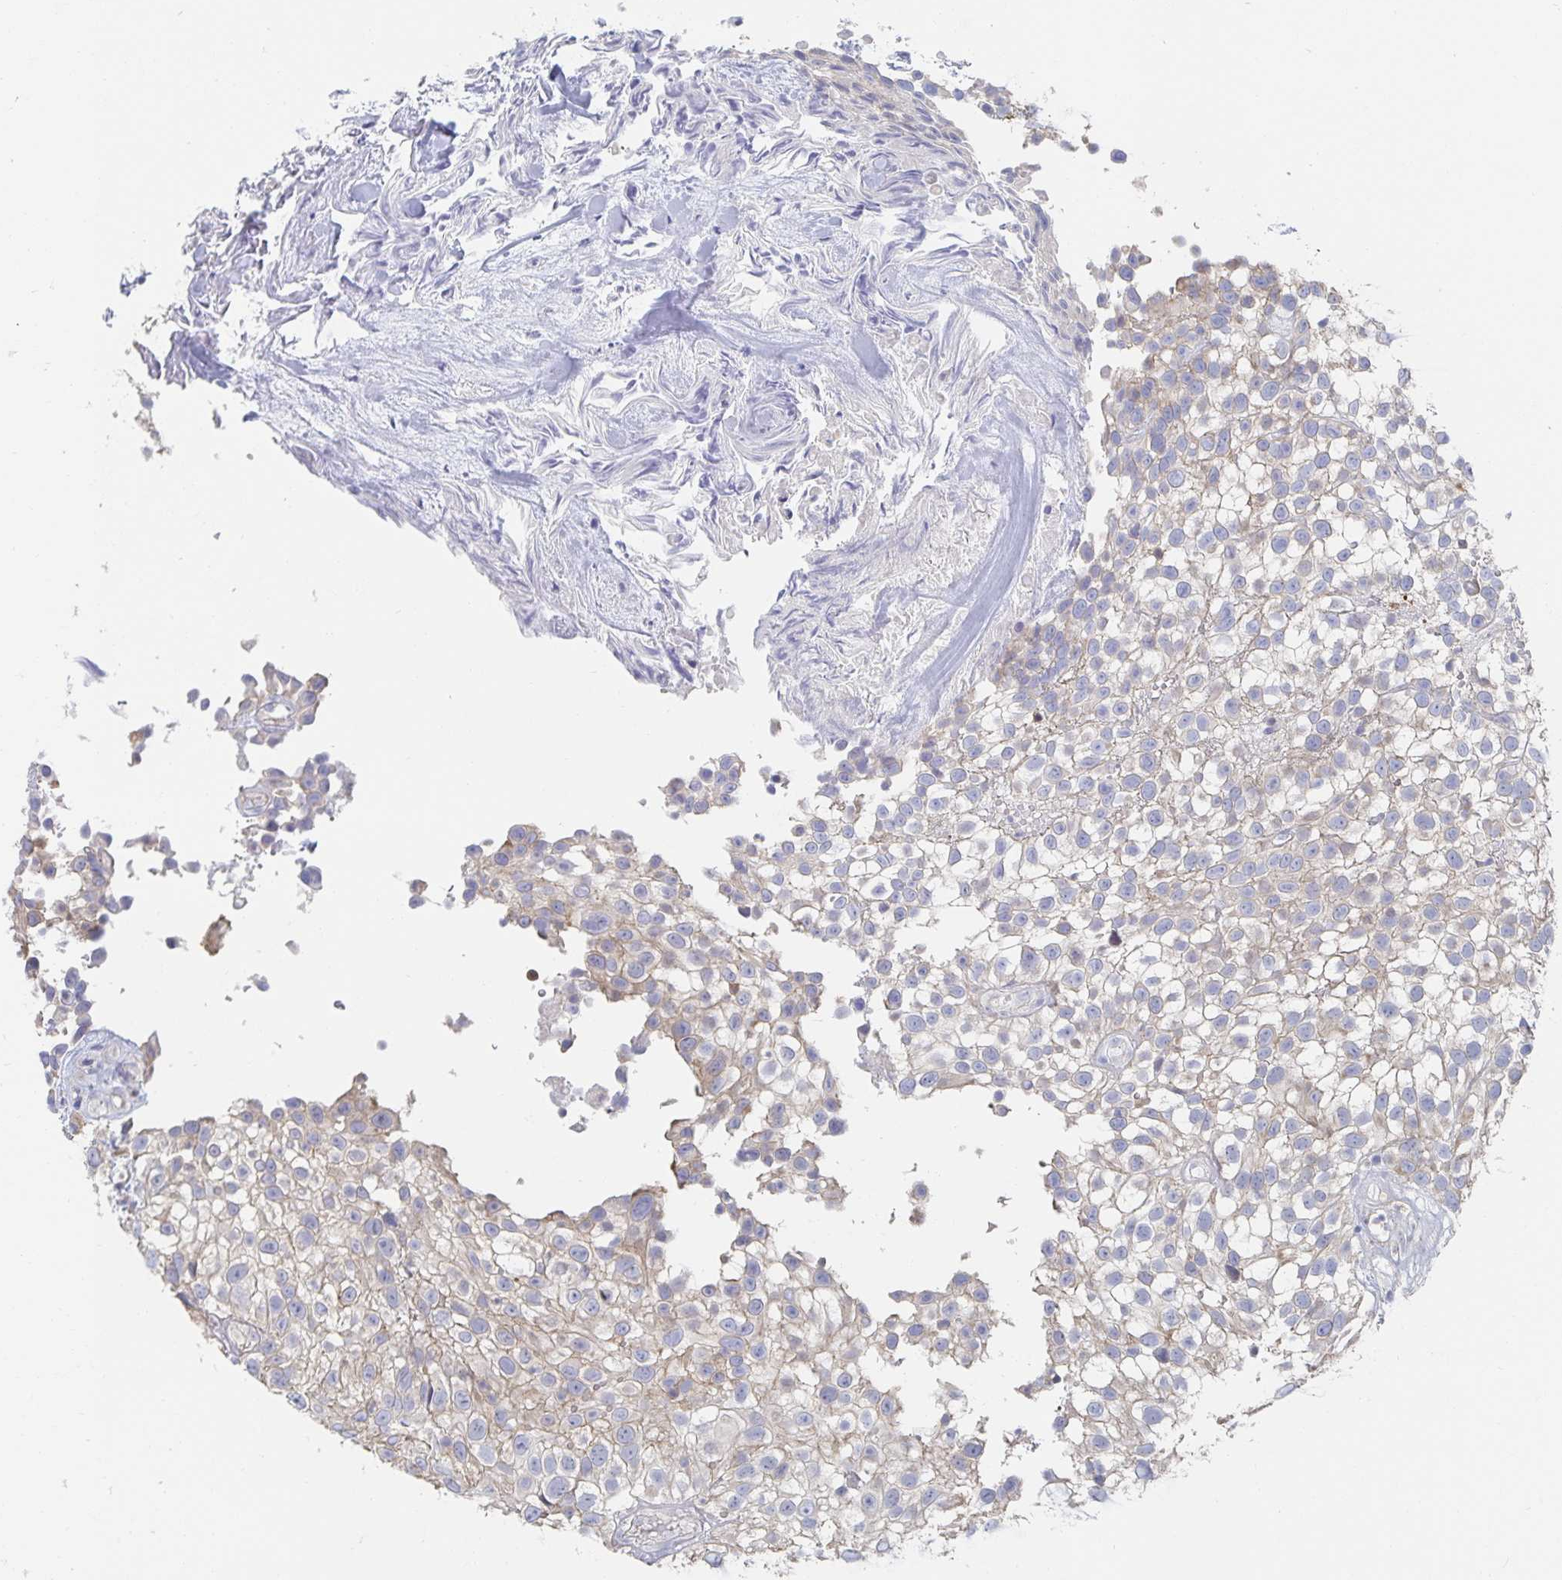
{"staining": {"intensity": "weak", "quantity": "<25%", "location": "cytoplasmic/membranous"}, "tissue": "urothelial cancer", "cell_type": "Tumor cells", "image_type": "cancer", "snomed": [{"axis": "morphology", "description": "Urothelial carcinoma, High grade"}, {"axis": "topography", "description": "Urinary bladder"}], "caption": "A high-resolution image shows immunohistochemistry (IHC) staining of urothelial carcinoma (high-grade), which exhibits no significant staining in tumor cells. (Brightfield microscopy of DAB (3,3'-diaminobenzidine) IHC at high magnification).", "gene": "PIK3CD", "patient": {"sex": "male", "age": 56}}